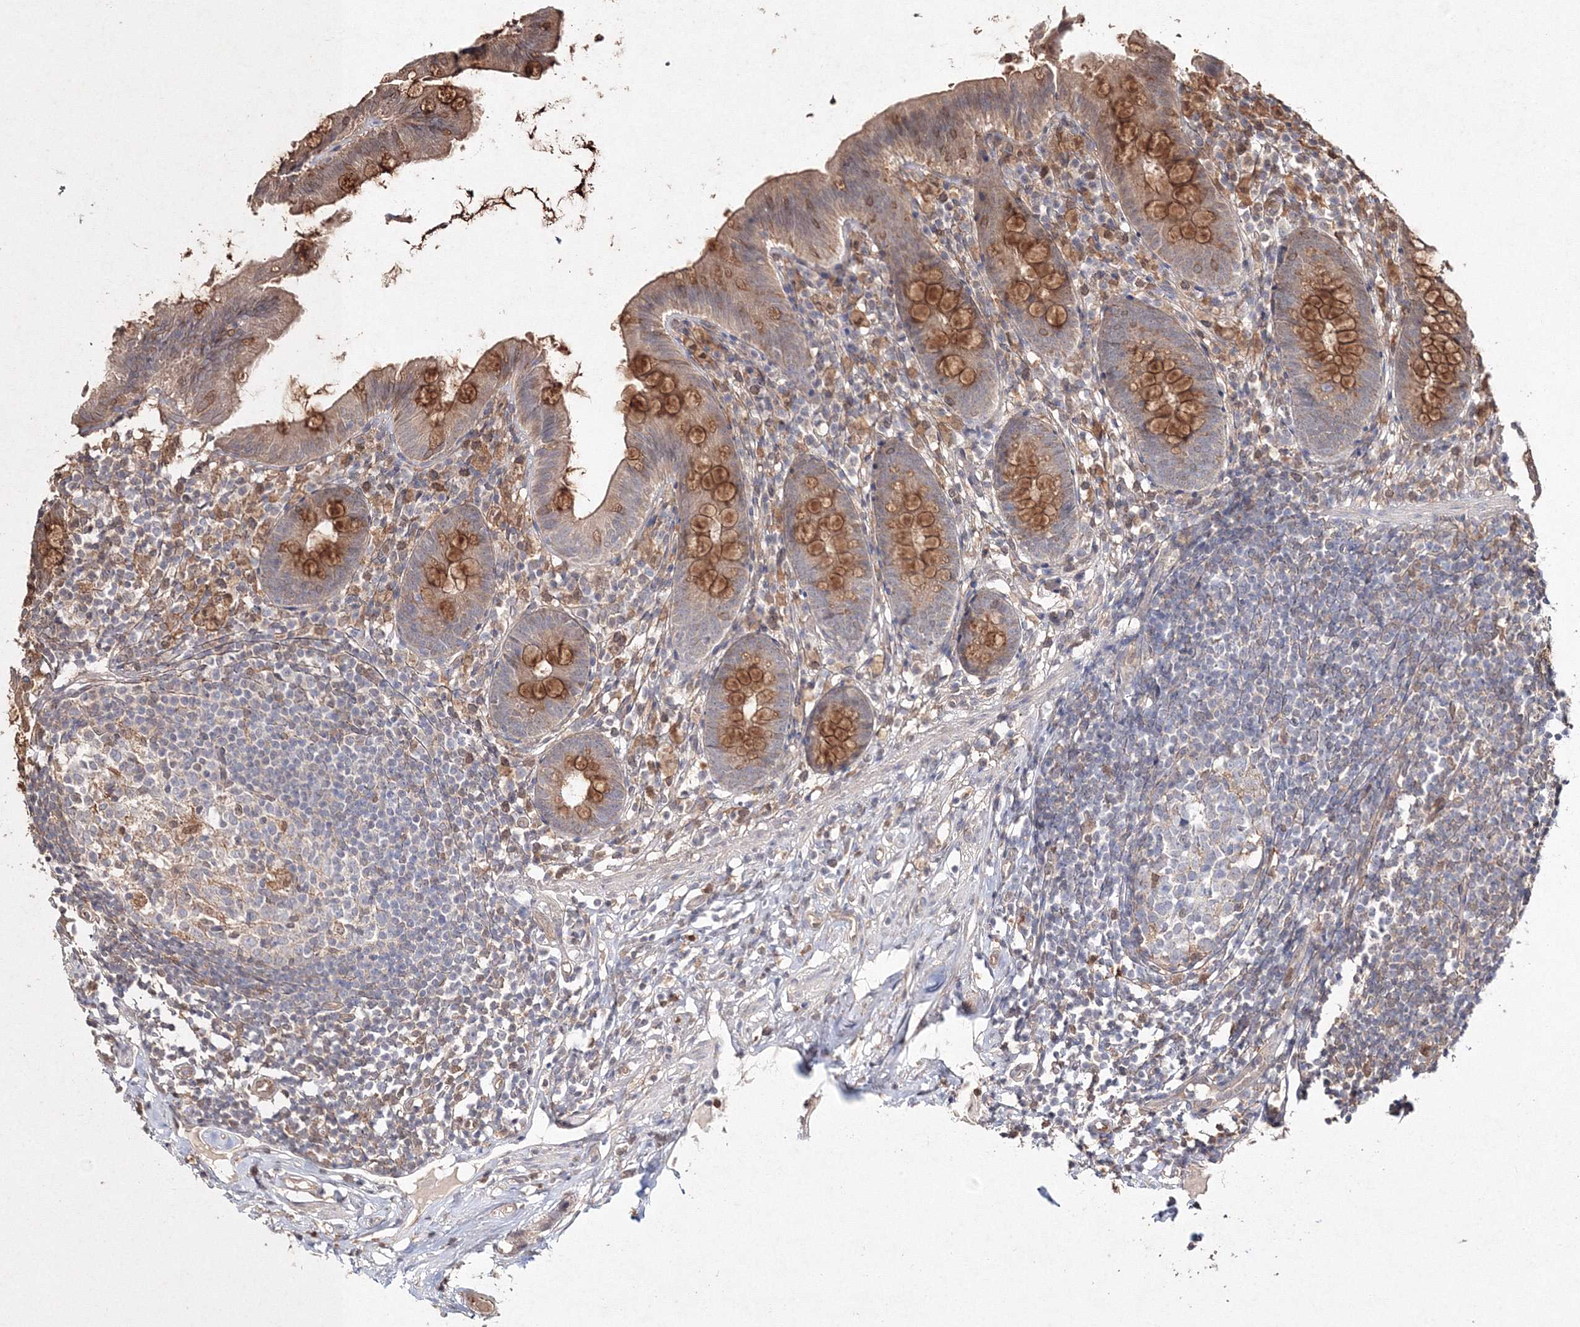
{"staining": {"intensity": "moderate", "quantity": "25%-75%", "location": "cytoplasmic/membranous"}, "tissue": "appendix", "cell_type": "Glandular cells", "image_type": "normal", "snomed": [{"axis": "morphology", "description": "Normal tissue, NOS"}, {"axis": "topography", "description": "Appendix"}], "caption": "A photomicrograph showing moderate cytoplasmic/membranous expression in approximately 25%-75% of glandular cells in unremarkable appendix, as visualized by brown immunohistochemical staining.", "gene": "S100A11", "patient": {"sex": "male", "age": 52}}